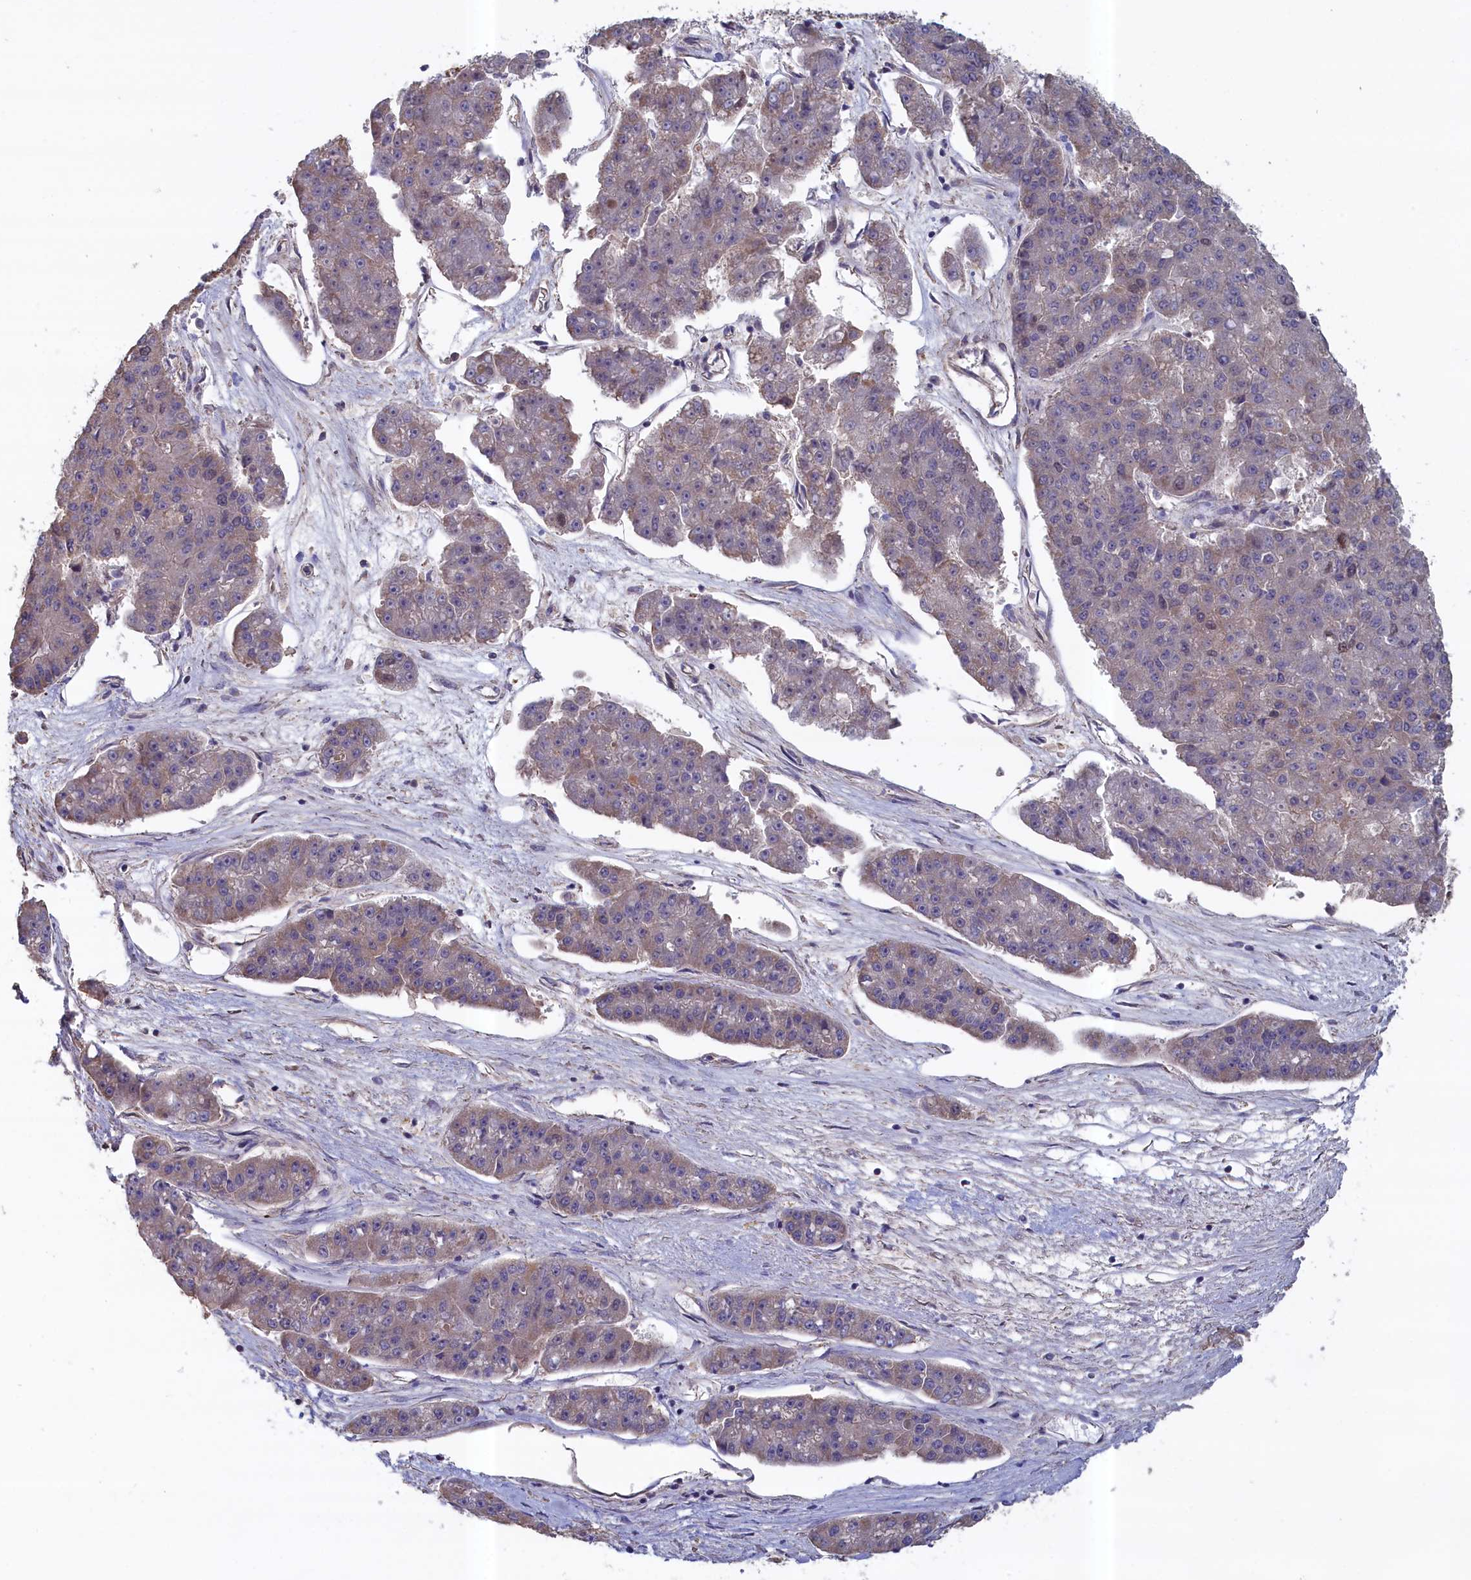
{"staining": {"intensity": "weak", "quantity": "<25%", "location": "cytoplasmic/membranous"}, "tissue": "pancreatic cancer", "cell_type": "Tumor cells", "image_type": "cancer", "snomed": [{"axis": "morphology", "description": "Adenocarcinoma, NOS"}, {"axis": "topography", "description": "Pancreas"}], "caption": "This is an immunohistochemistry (IHC) micrograph of human pancreatic cancer (adenocarcinoma). There is no expression in tumor cells.", "gene": "ANKRD2", "patient": {"sex": "male", "age": 50}}